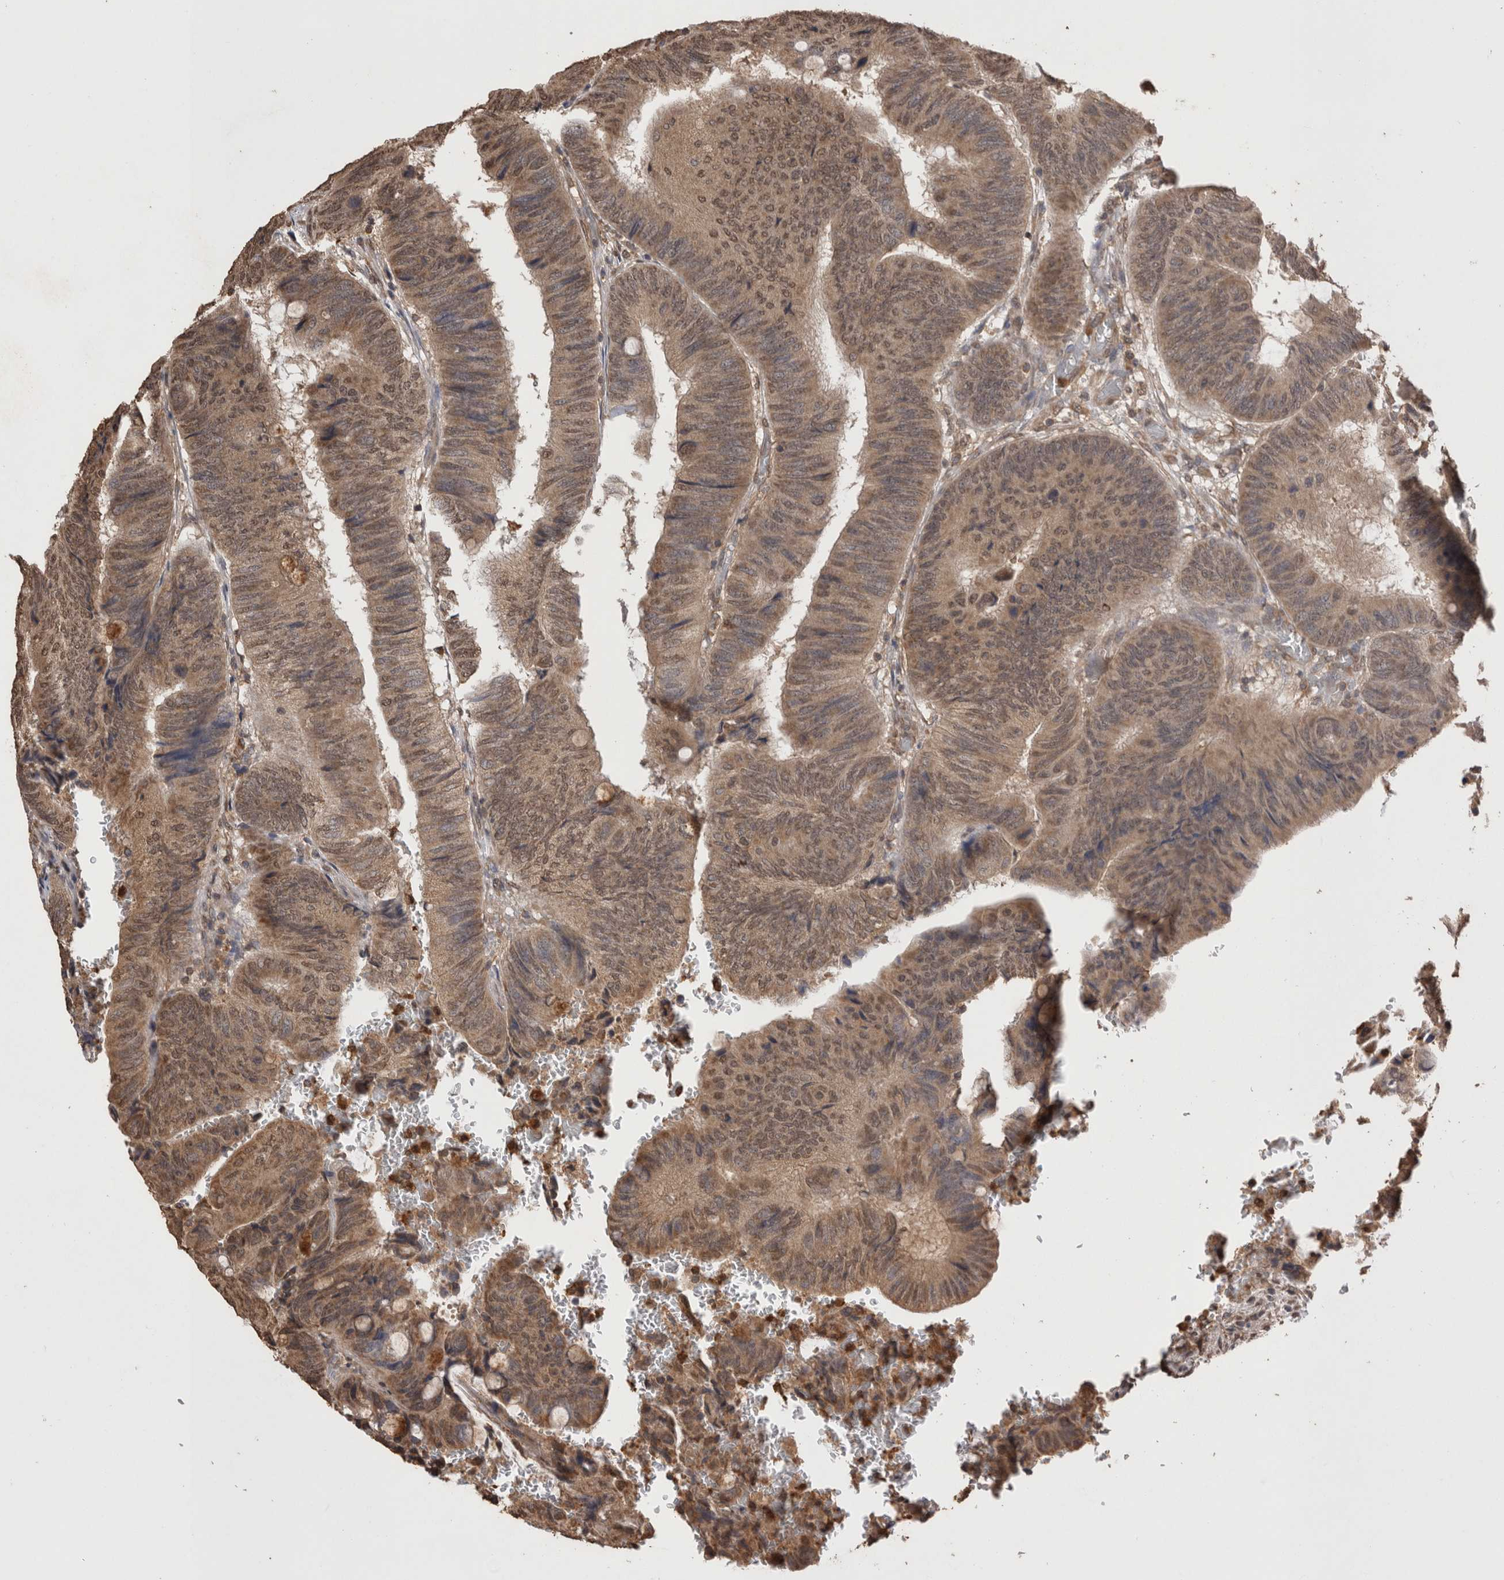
{"staining": {"intensity": "moderate", "quantity": ">75%", "location": "cytoplasmic/membranous,nuclear"}, "tissue": "colorectal cancer", "cell_type": "Tumor cells", "image_type": "cancer", "snomed": [{"axis": "morphology", "description": "Normal tissue, NOS"}, {"axis": "morphology", "description": "Adenocarcinoma, NOS"}, {"axis": "topography", "description": "Rectum"}, {"axis": "topography", "description": "Peripheral nerve tissue"}], "caption": "Colorectal adenocarcinoma stained with a brown dye shows moderate cytoplasmic/membranous and nuclear positive expression in about >75% of tumor cells.", "gene": "GRK5", "patient": {"sex": "male", "age": 92}}